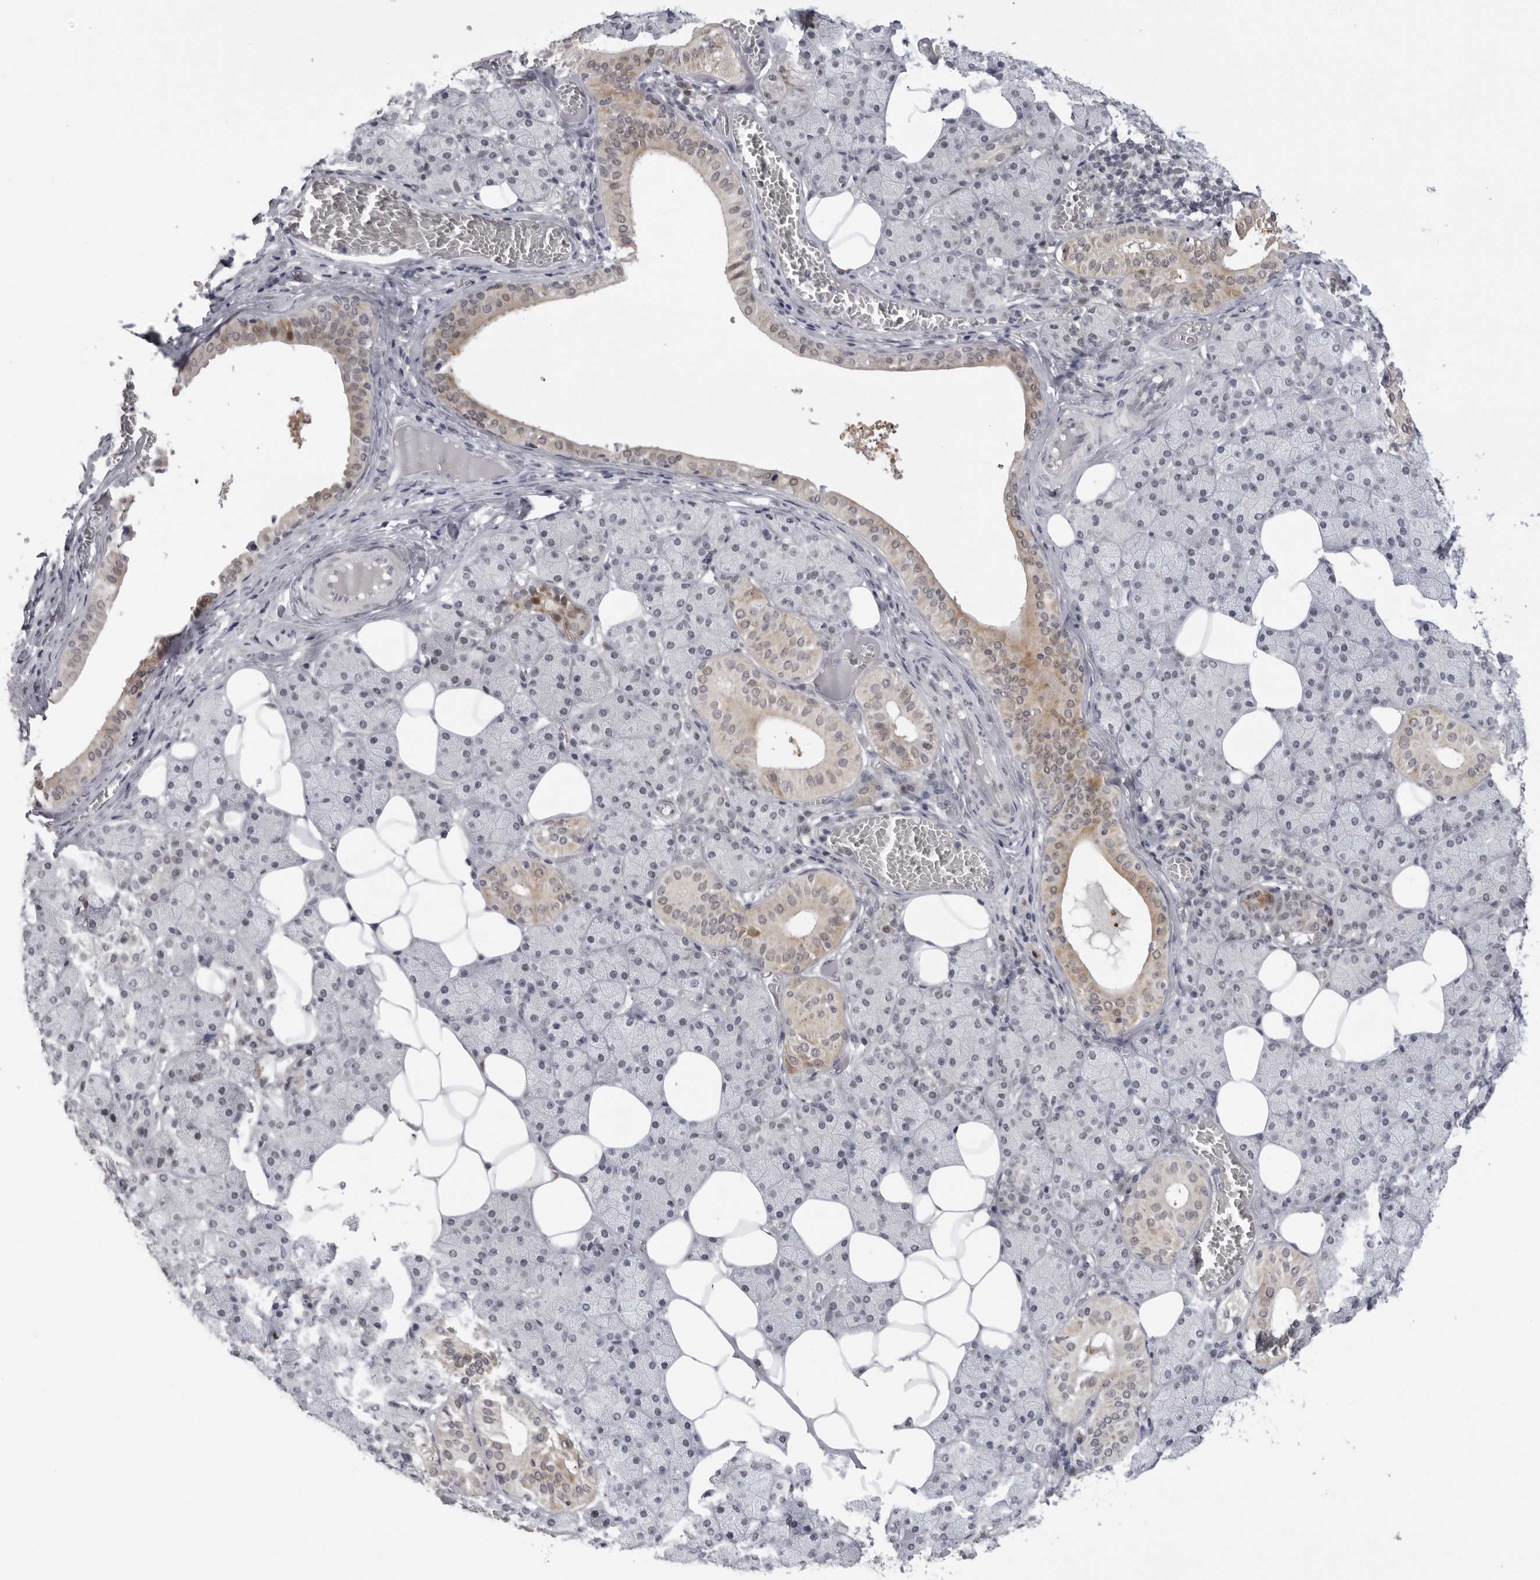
{"staining": {"intensity": "moderate", "quantity": "<25%", "location": "cytoplasmic/membranous"}, "tissue": "salivary gland", "cell_type": "Glandular cells", "image_type": "normal", "snomed": [{"axis": "morphology", "description": "Normal tissue, NOS"}, {"axis": "topography", "description": "Salivary gland"}], "caption": "High-power microscopy captured an IHC histopathology image of unremarkable salivary gland, revealing moderate cytoplasmic/membranous staining in about <25% of glandular cells.", "gene": "ALPK2", "patient": {"sex": "female", "age": 33}}